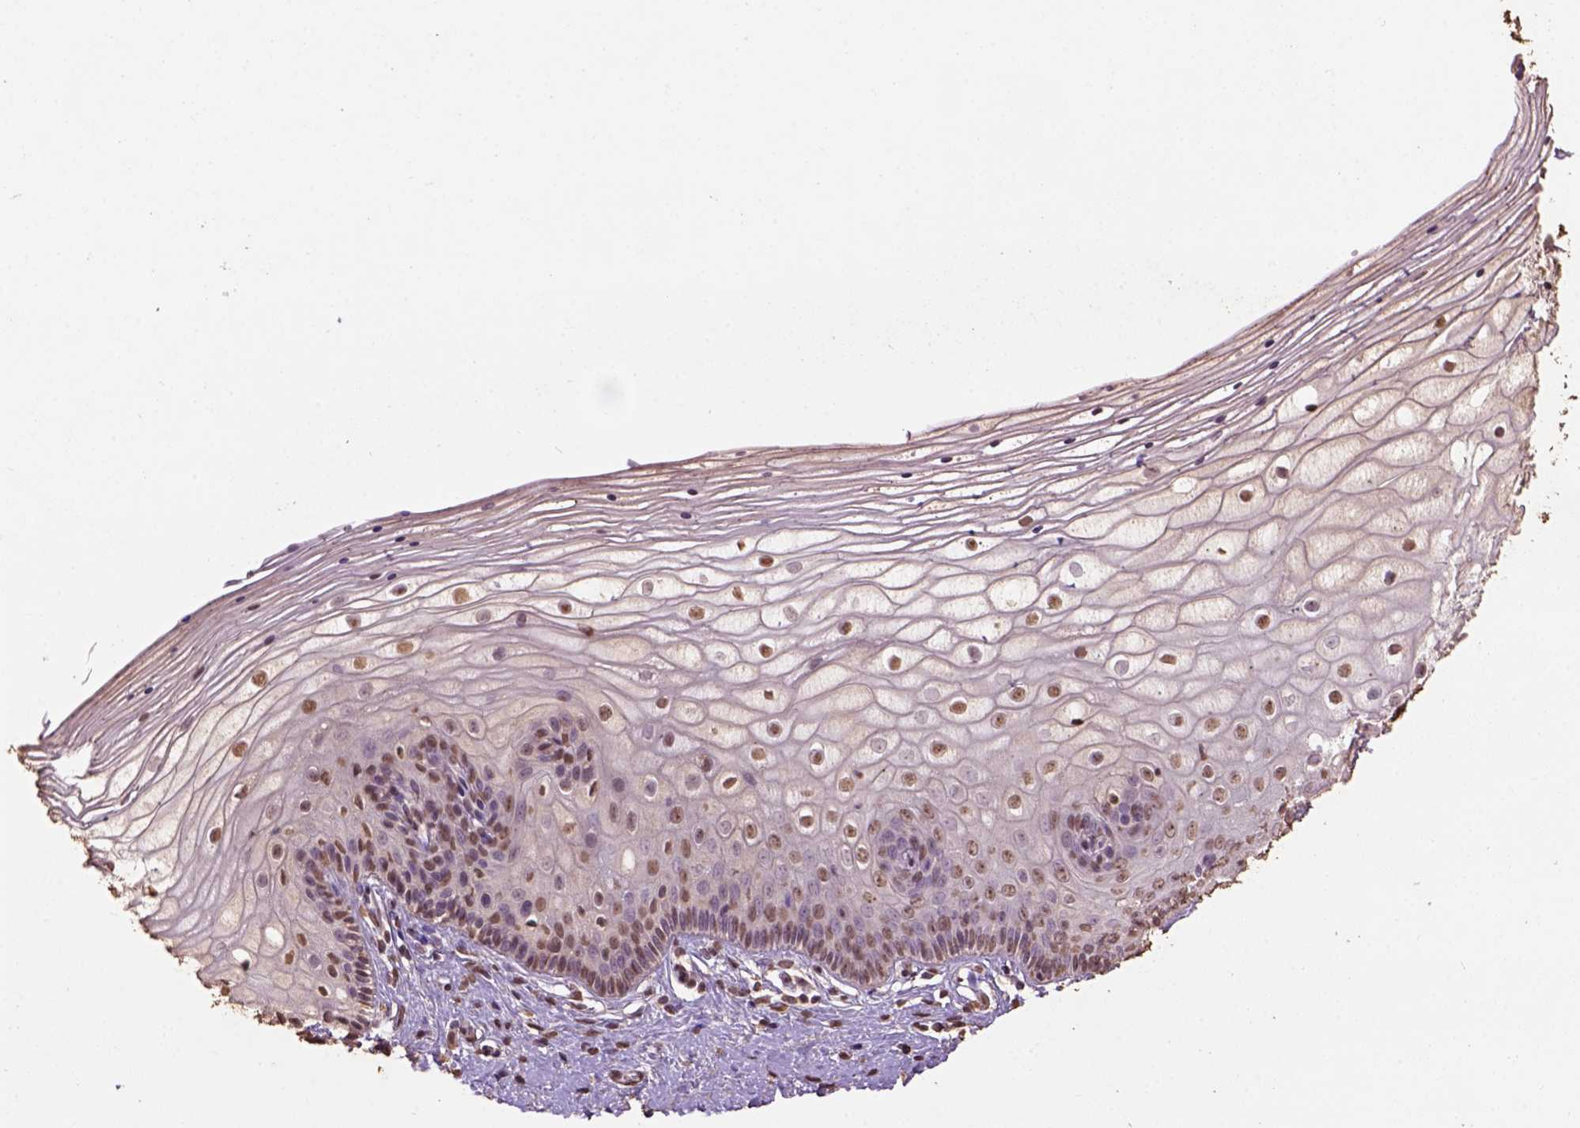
{"staining": {"intensity": "moderate", "quantity": ">75%", "location": "nuclear"}, "tissue": "vagina", "cell_type": "Squamous epithelial cells", "image_type": "normal", "snomed": [{"axis": "morphology", "description": "Normal tissue, NOS"}, {"axis": "topography", "description": "Vagina"}], "caption": "IHC photomicrograph of benign vagina: vagina stained using IHC demonstrates medium levels of moderate protein expression localized specifically in the nuclear of squamous epithelial cells, appearing as a nuclear brown color.", "gene": "CSTF2T", "patient": {"sex": "female", "age": 39}}